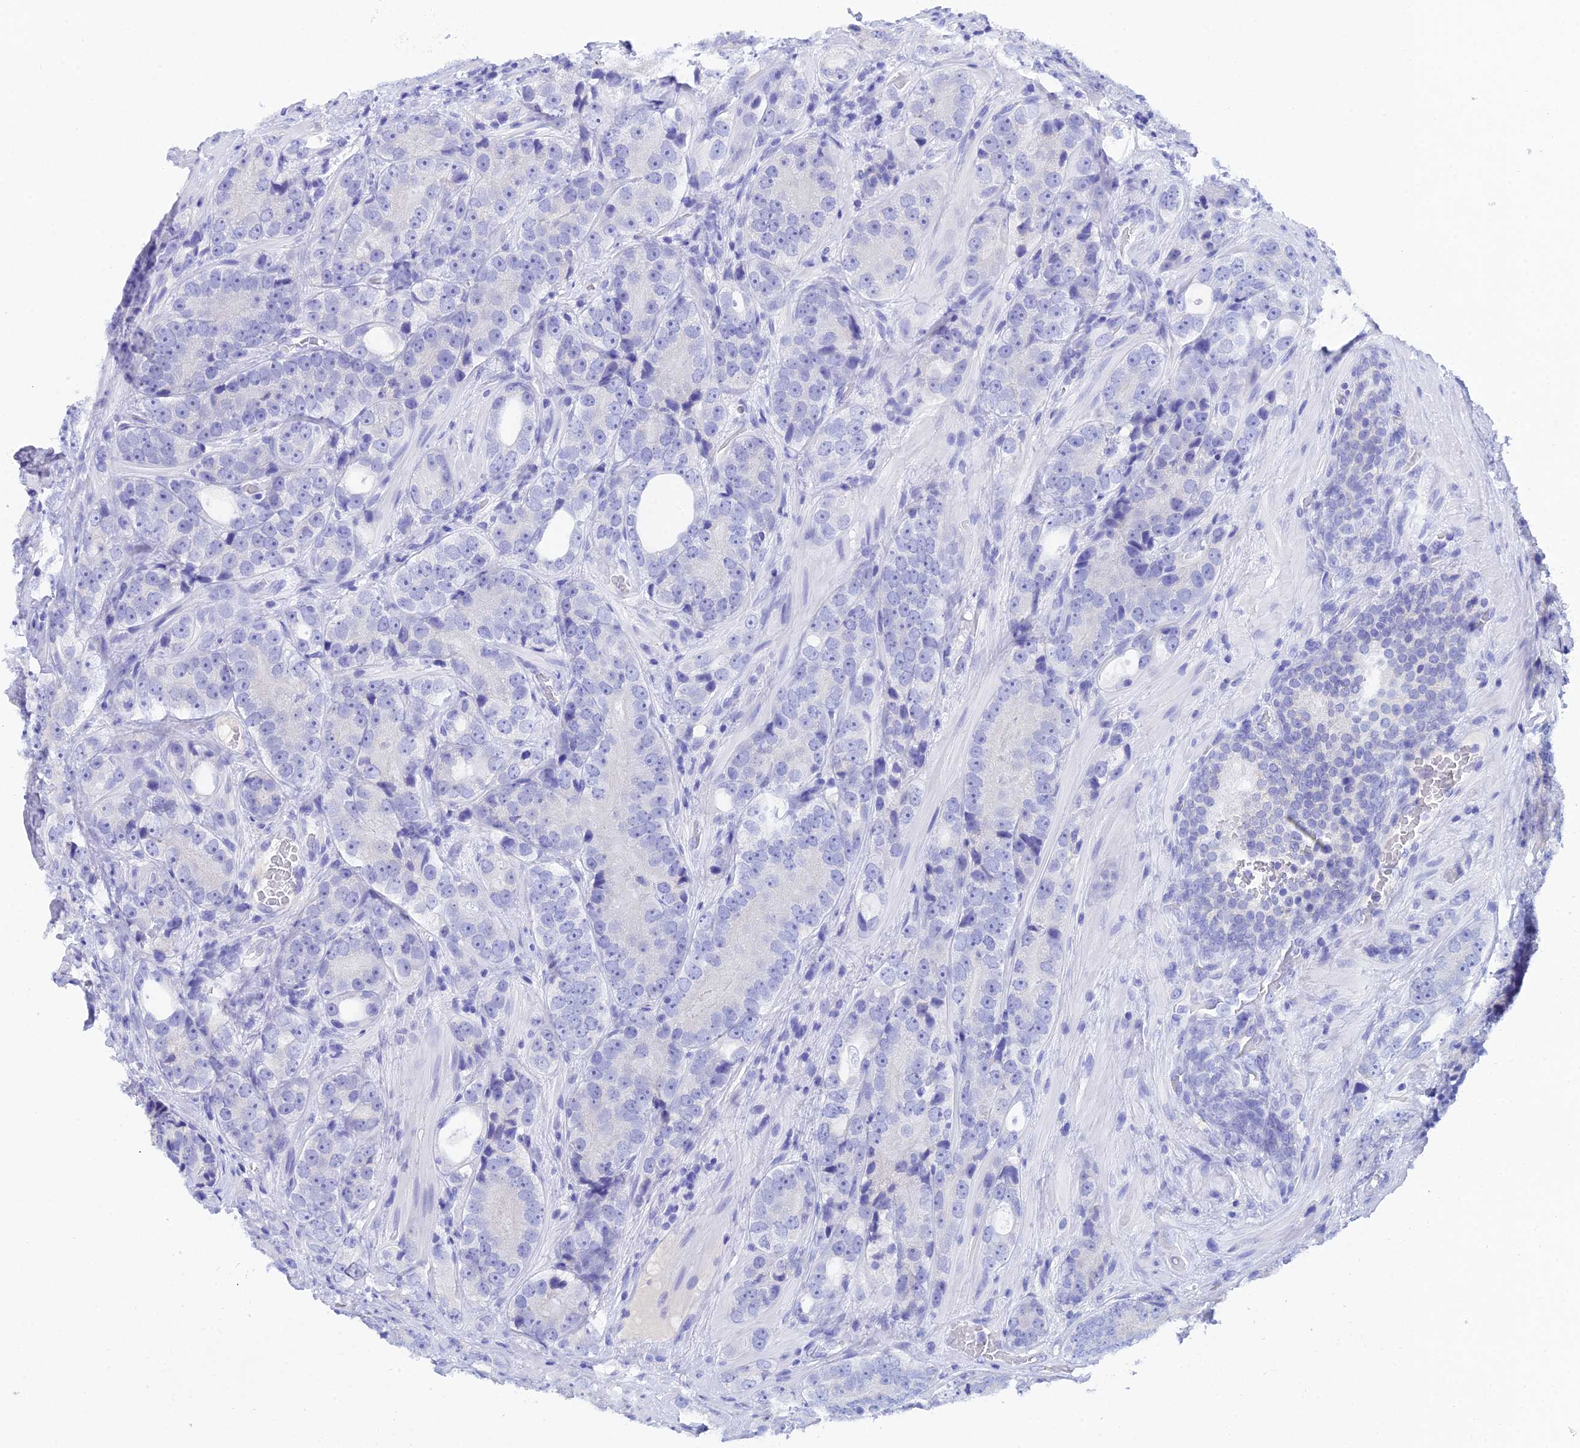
{"staining": {"intensity": "negative", "quantity": "none", "location": "none"}, "tissue": "prostate cancer", "cell_type": "Tumor cells", "image_type": "cancer", "snomed": [{"axis": "morphology", "description": "Adenocarcinoma, High grade"}, {"axis": "topography", "description": "Prostate"}], "caption": "IHC micrograph of neoplastic tissue: human prostate adenocarcinoma (high-grade) stained with DAB demonstrates no significant protein positivity in tumor cells.", "gene": "REG1A", "patient": {"sex": "male", "age": 56}}